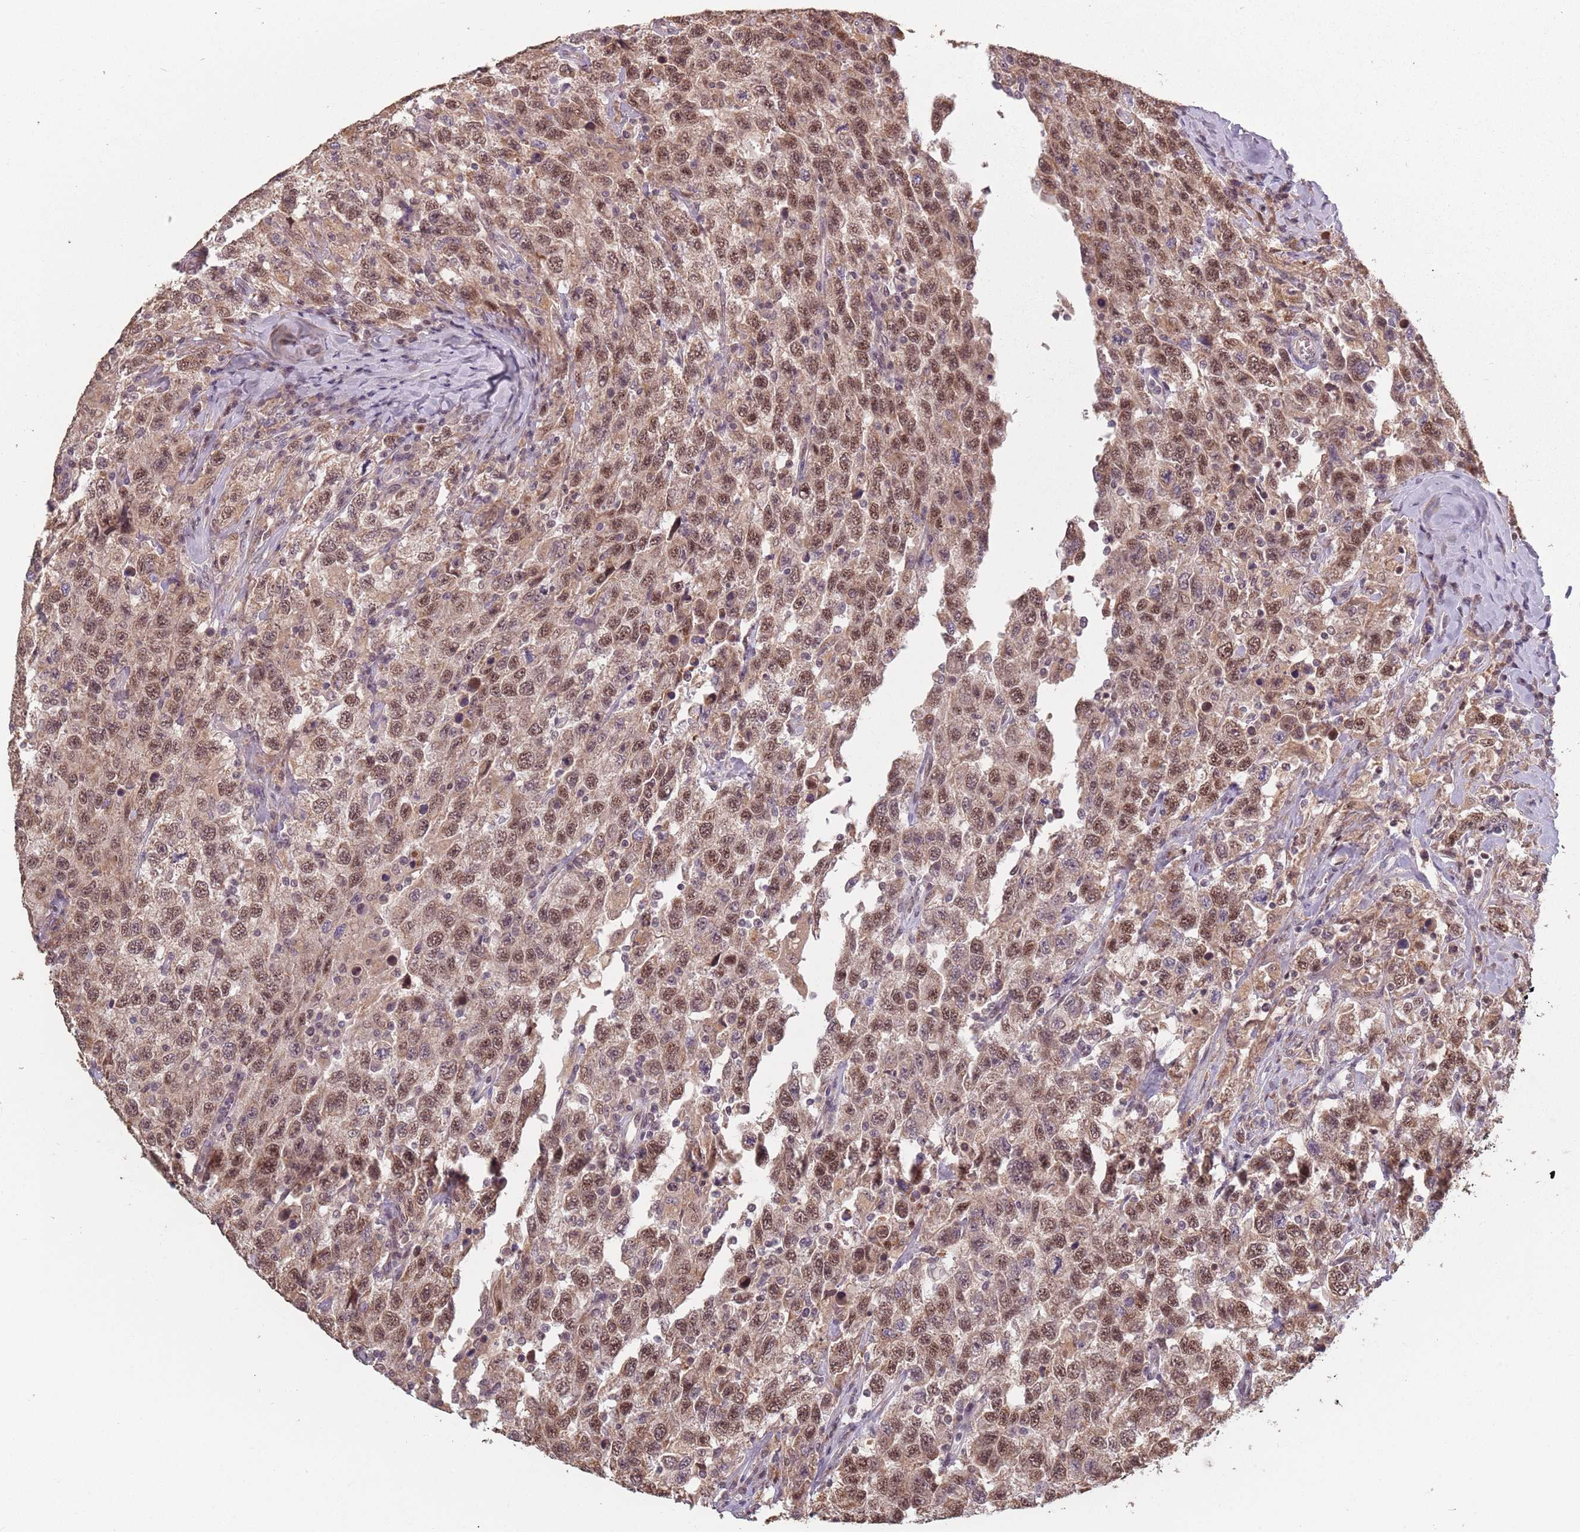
{"staining": {"intensity": "moderate", "quantity": ">75%", "location": "nuclear"}, "tissue": "testis cancer", "cell_type": "Tumor cells", "image_type": "cancer", "snomed": [{"axis": "morphology", "description": "Seminoma, NOS"}, {"axis": "topography", "description": "Testis"}], "caption": "IHC histopathology image of testis cancer stained for a protein (brown), which displays medium levels of moderate nuclear expression in about >75% of tumor cells.", "gene": "VPS52", "patient": {"sex": "male", "age": 65}}